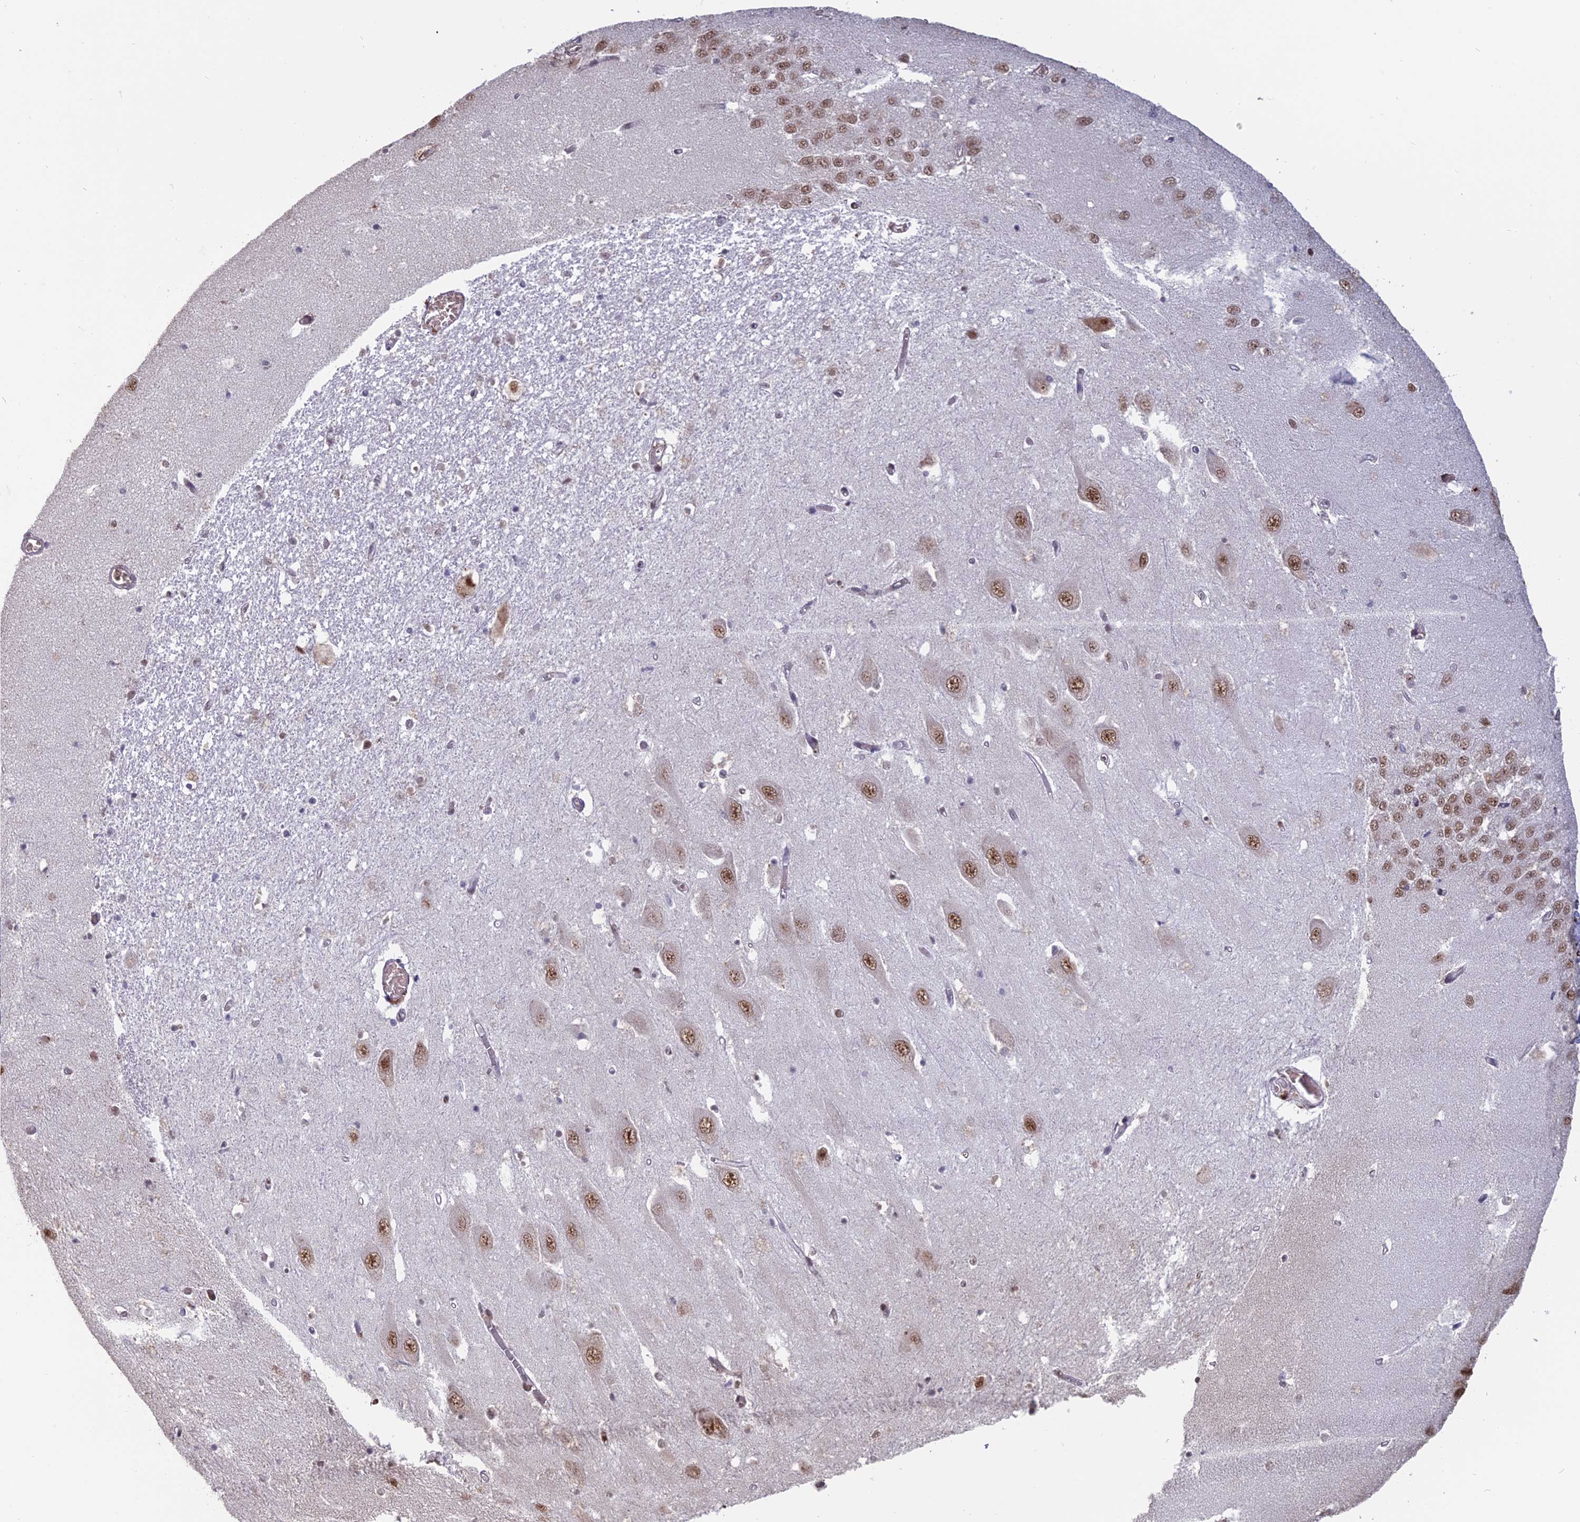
{"staining": {"intensity": "weak", "quantity": "<25%", "location": "nuclear"}, "tissue": "hippocampus", "cell_type": "Glial cells", "image_type": "normal", "snomed": [{"axis": "morphology", "description": "Normal tissue, NOS"}, {"axis": "topography", "description": "Hippocampus"}], "caption": "This is an immunohistochemistry histopathology image of normal human hippocampus. There is no staining in glial cells.", "gene": "MFAP1", "patient": {"sex": "female", "age": 64}}